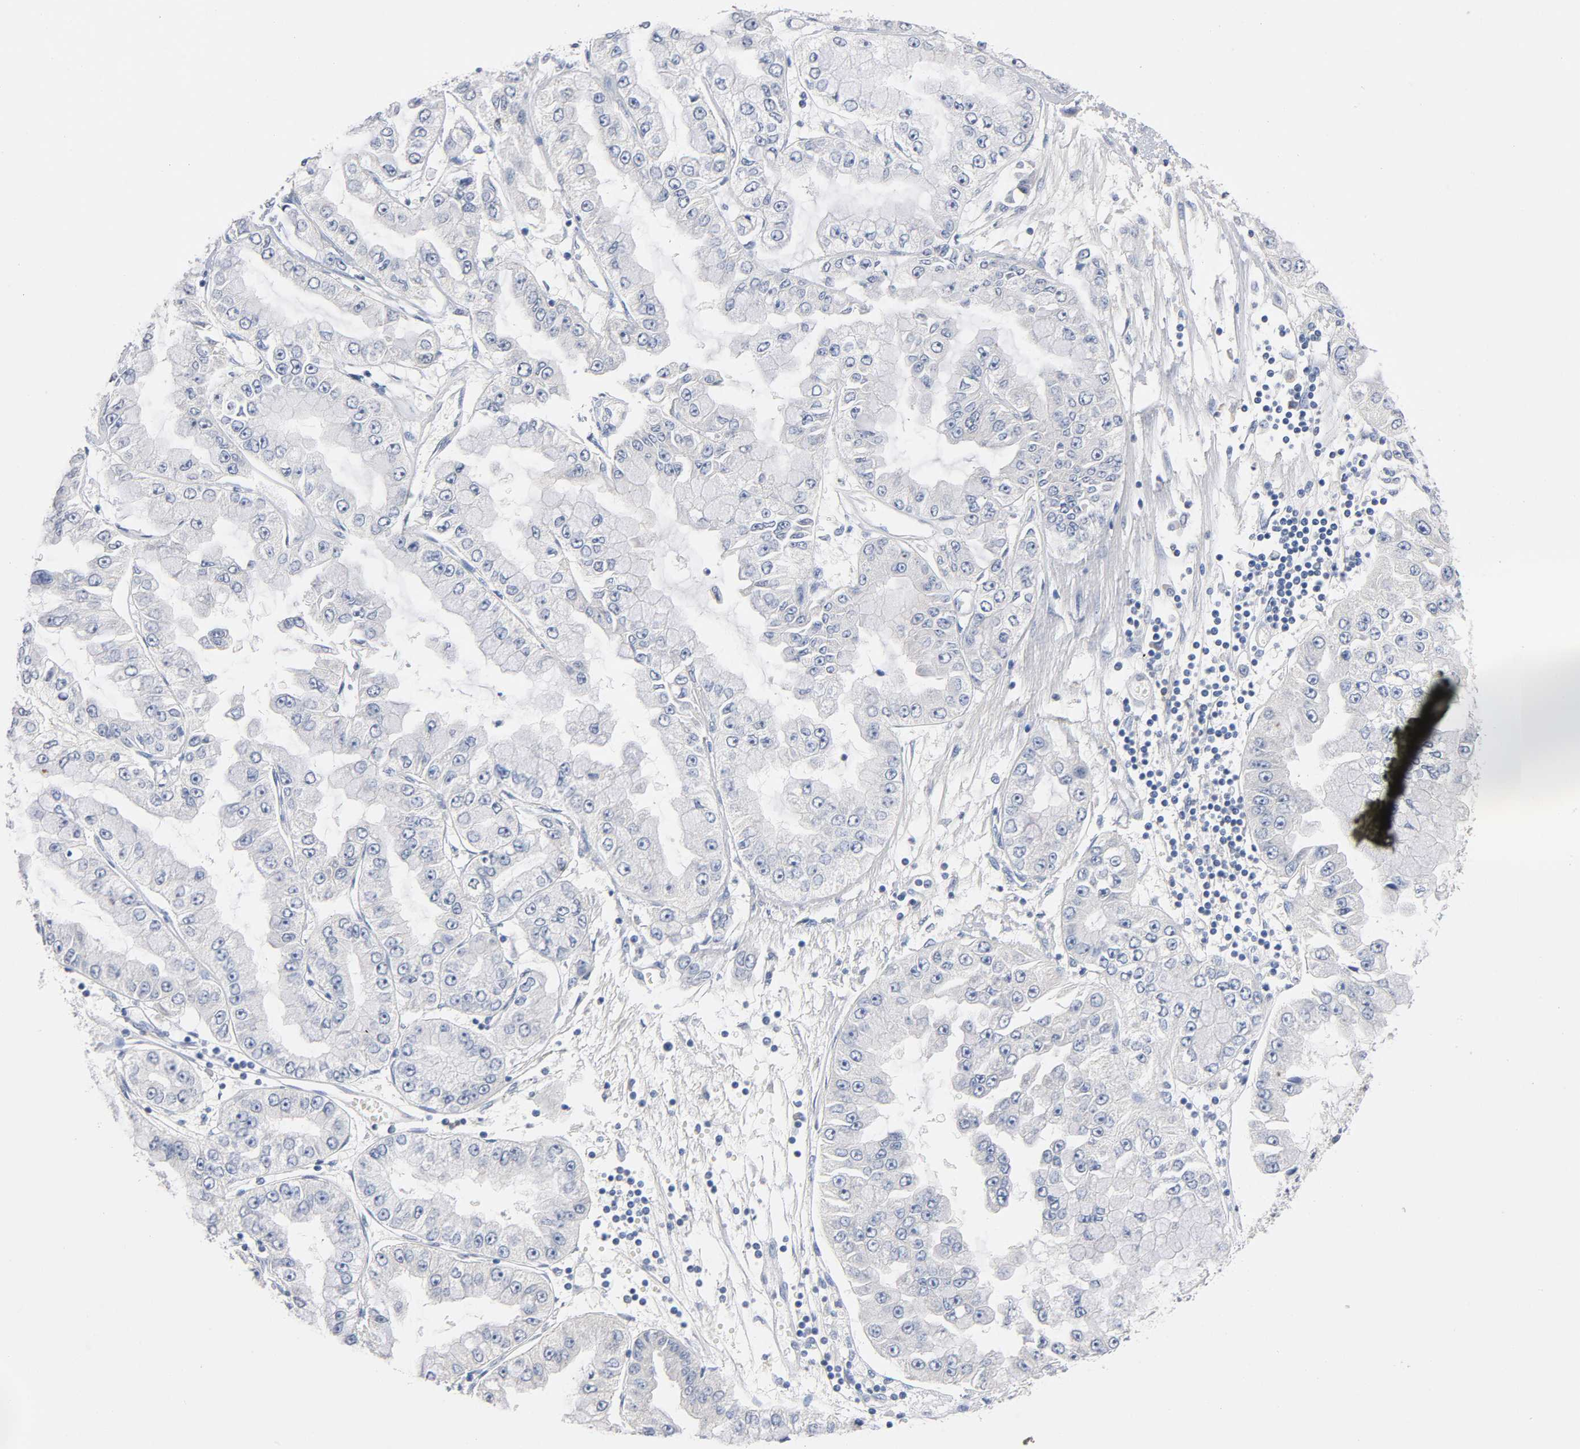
{"staining": {"intensity": "negative", "quantity": "none", "location": "none"}, "tissue": "liver cancer", "cell_type": "Tumor cells", "image_type": "cancer", "snomed": [{"axis": "morphology", "description": "Cholangiocarcinoma"}, {"axis": "topography", "description": "Liver"}], "caption": "This is a micrograph of IHC staining of liver cancer, which shows no expression in tumor cells.", "gene": "ZCCHC13", "patient": {"sex": "female", "age": 79}}